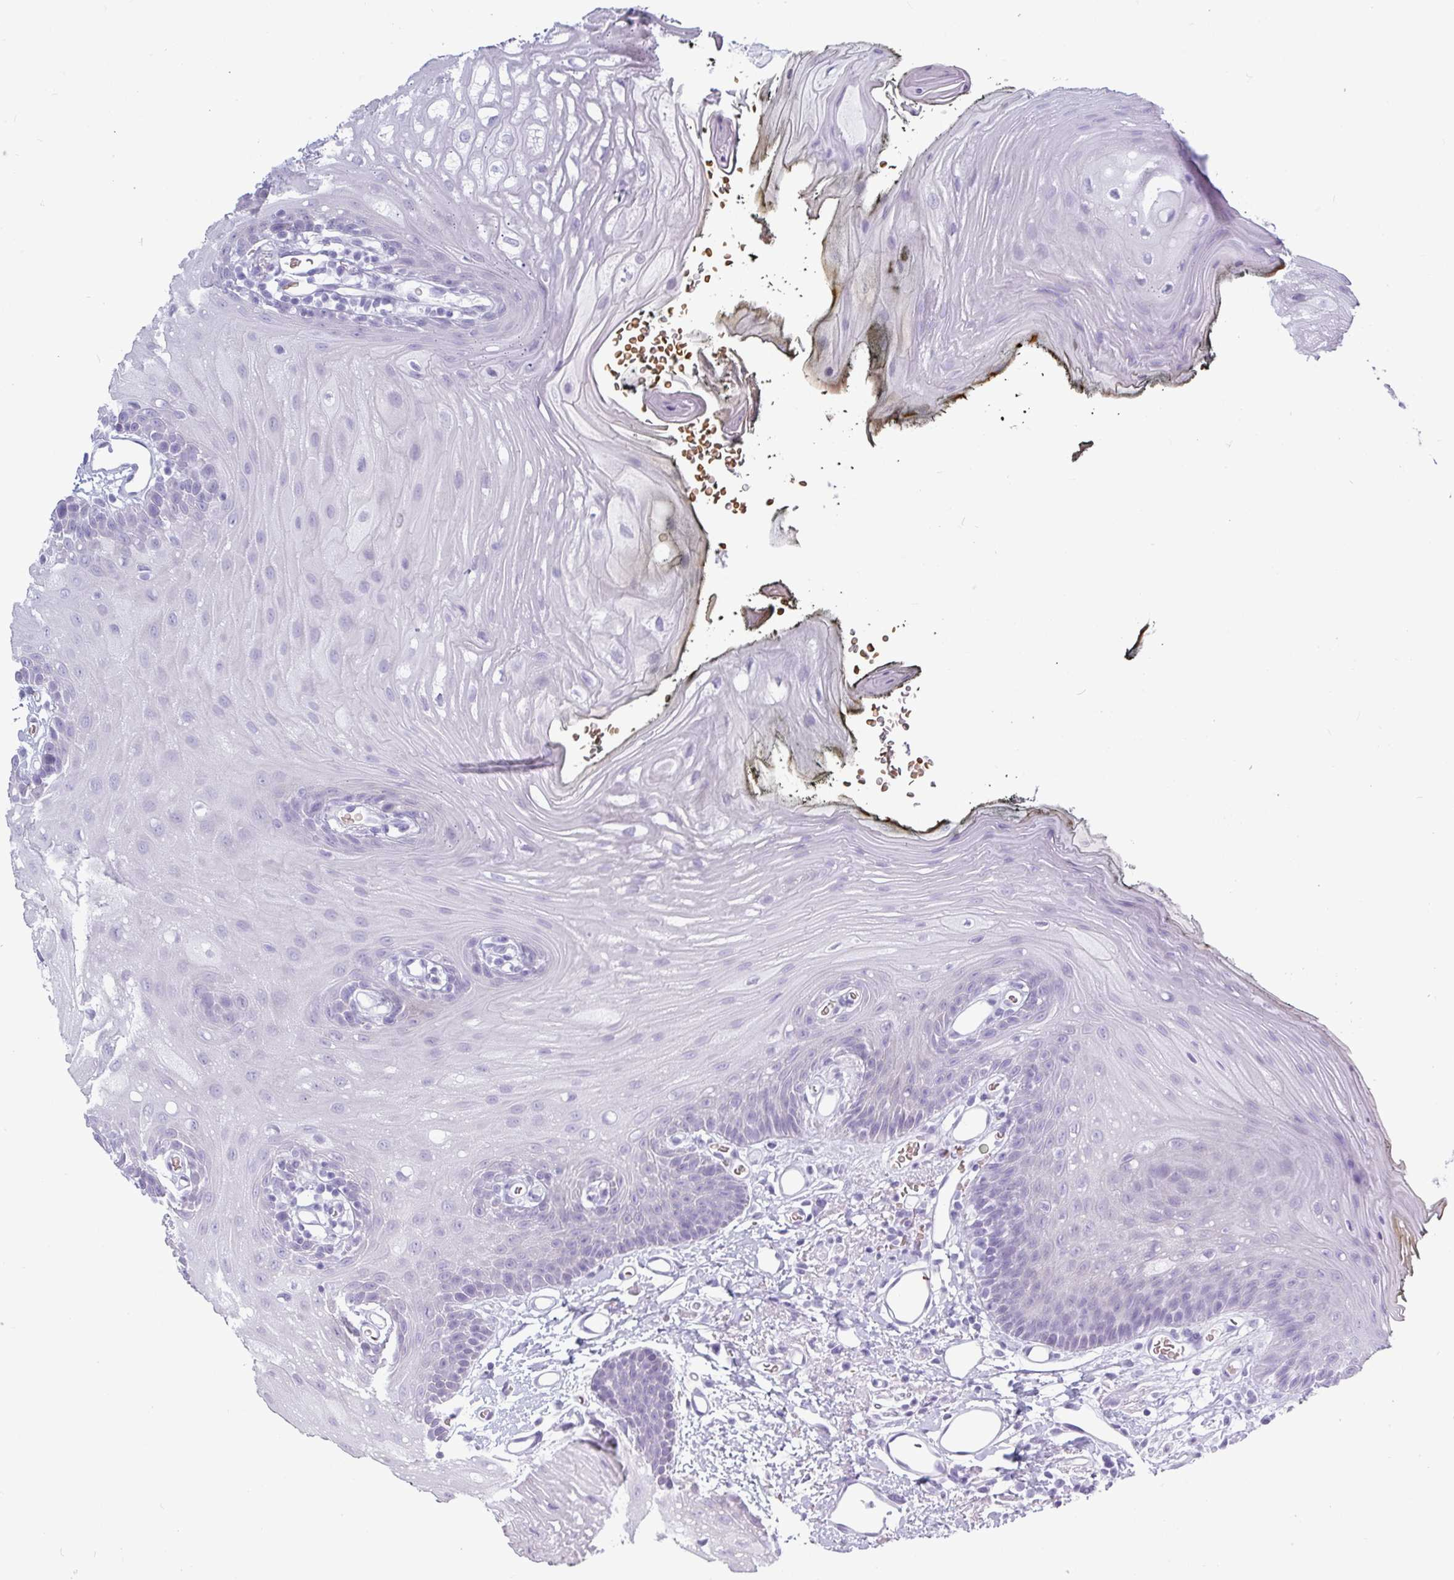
{"staining": {"intensity": "negative", "quantity": "none", "location": "none"}, "tissue": "oral mucosa", "cell_type": "Squamous epithelial cells", "image_type": "normal", "snomed": [{"axis": "morphology", "description": "Normal tissue, NOS"}, {"axis": "morphology", "description": "Squamous cell carcinoma, NOS"}, {"axis": "topography", "description": "Oral tissue"}, {"axis": "topography", "description": "Head-Neck"}], "caption": "This is an immunohistochemistry image of unremarkable oral mucosa. There is no positivity in squamous epithelial cells.", "gene": "CRYBB2", "patient": {"sex": "female", "age": 81}}